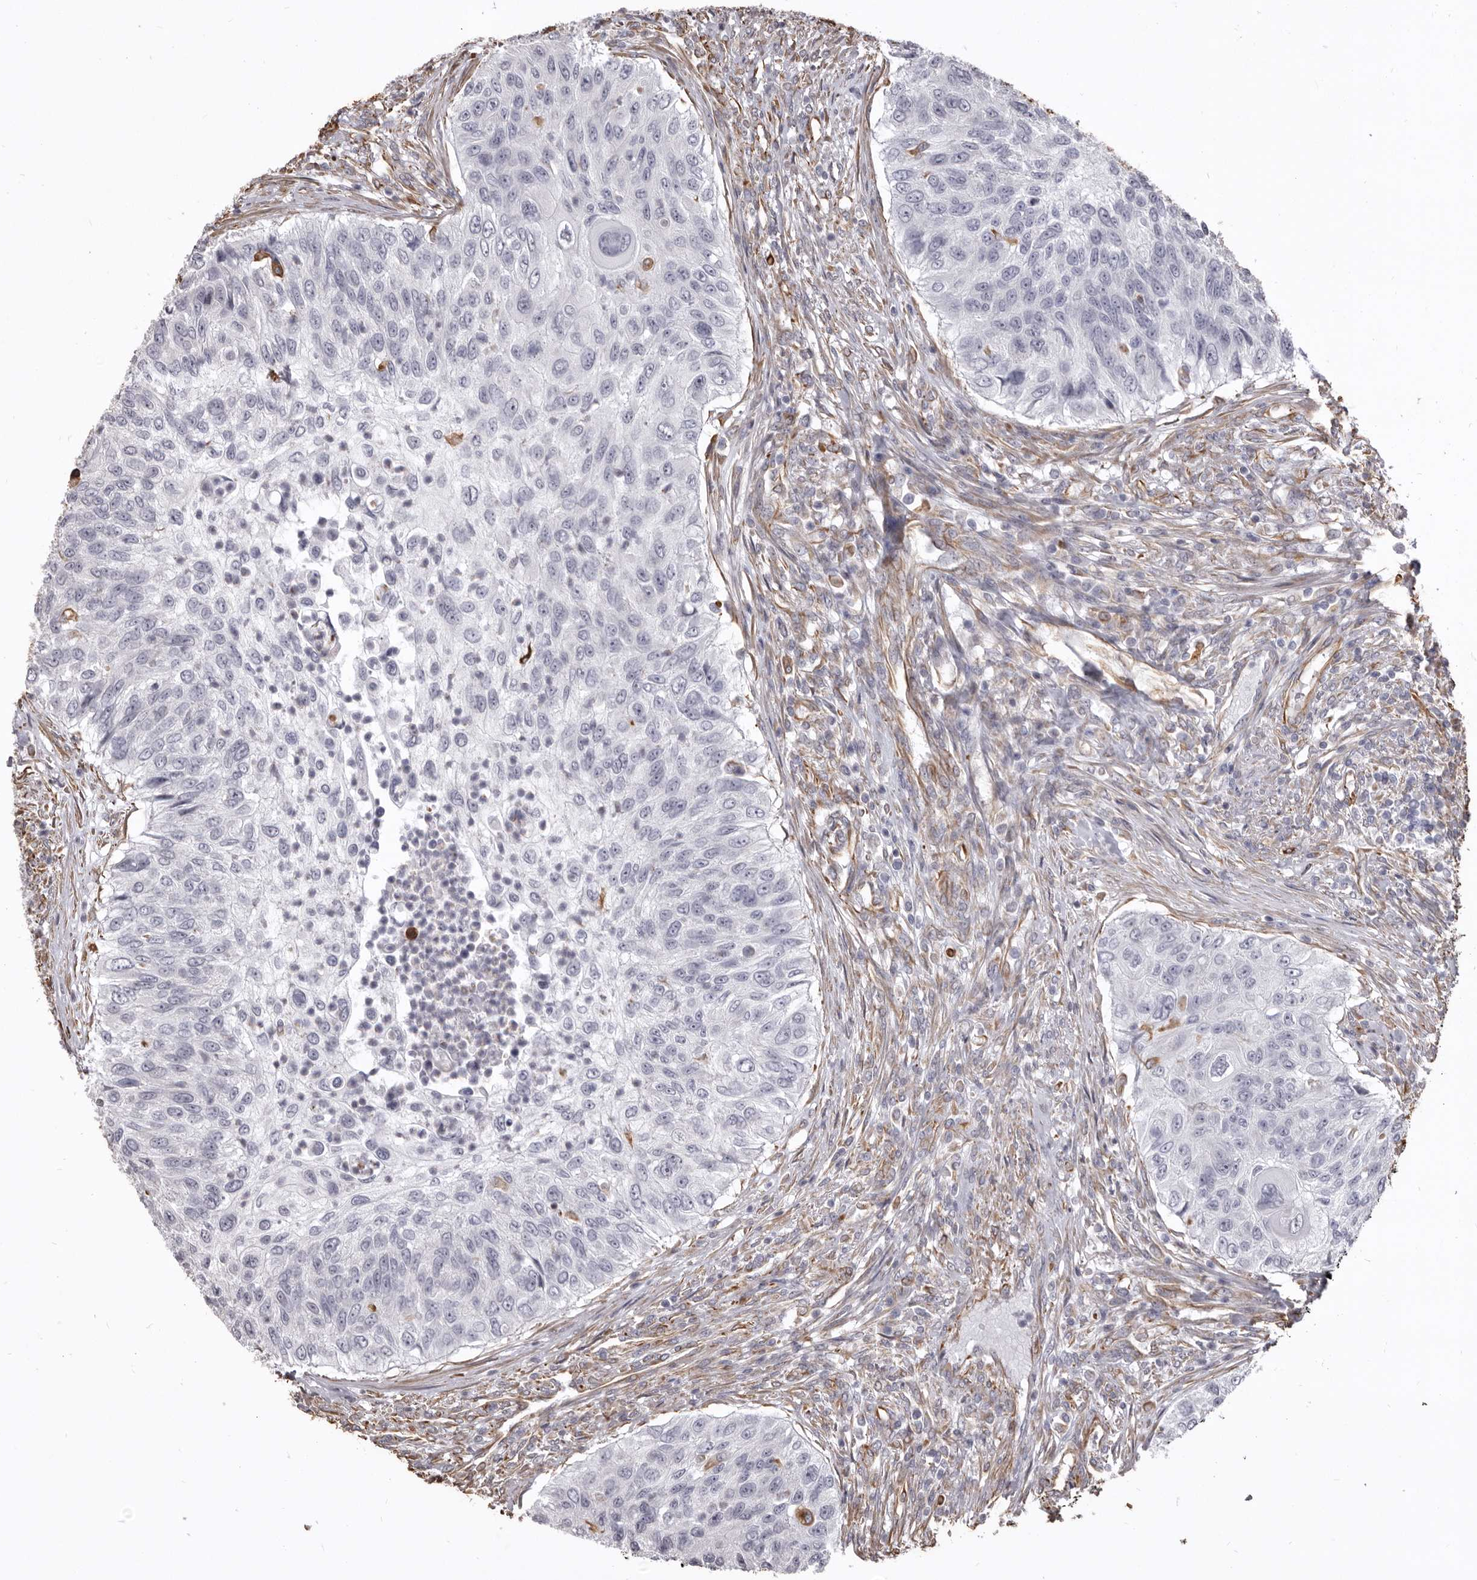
{"staining": {"intensity": "negative", "quantity": "none", "location": "none"}, "tissue": "urothelial cancer", "cell_type": "Tumor cells", "image_type": "cancer", "snomed": [{"axis": "morphology", "description": "Urothelial carcinoma, High grade"}, {"axis": "topography", "description": "Urinary bladder"}], "caption": "High power microscopy photomicrograph of an IHC micrograph of urothelial cancer, revealing no significant staining in tumor cells. Brightfield microscopy of immunohistochemistry (IHC) stained with DAB (brown) and hematoxylin (blue), captured at high magnification.", "gene": "MTURN", "patient": {"sex": "female", "age": 60}}